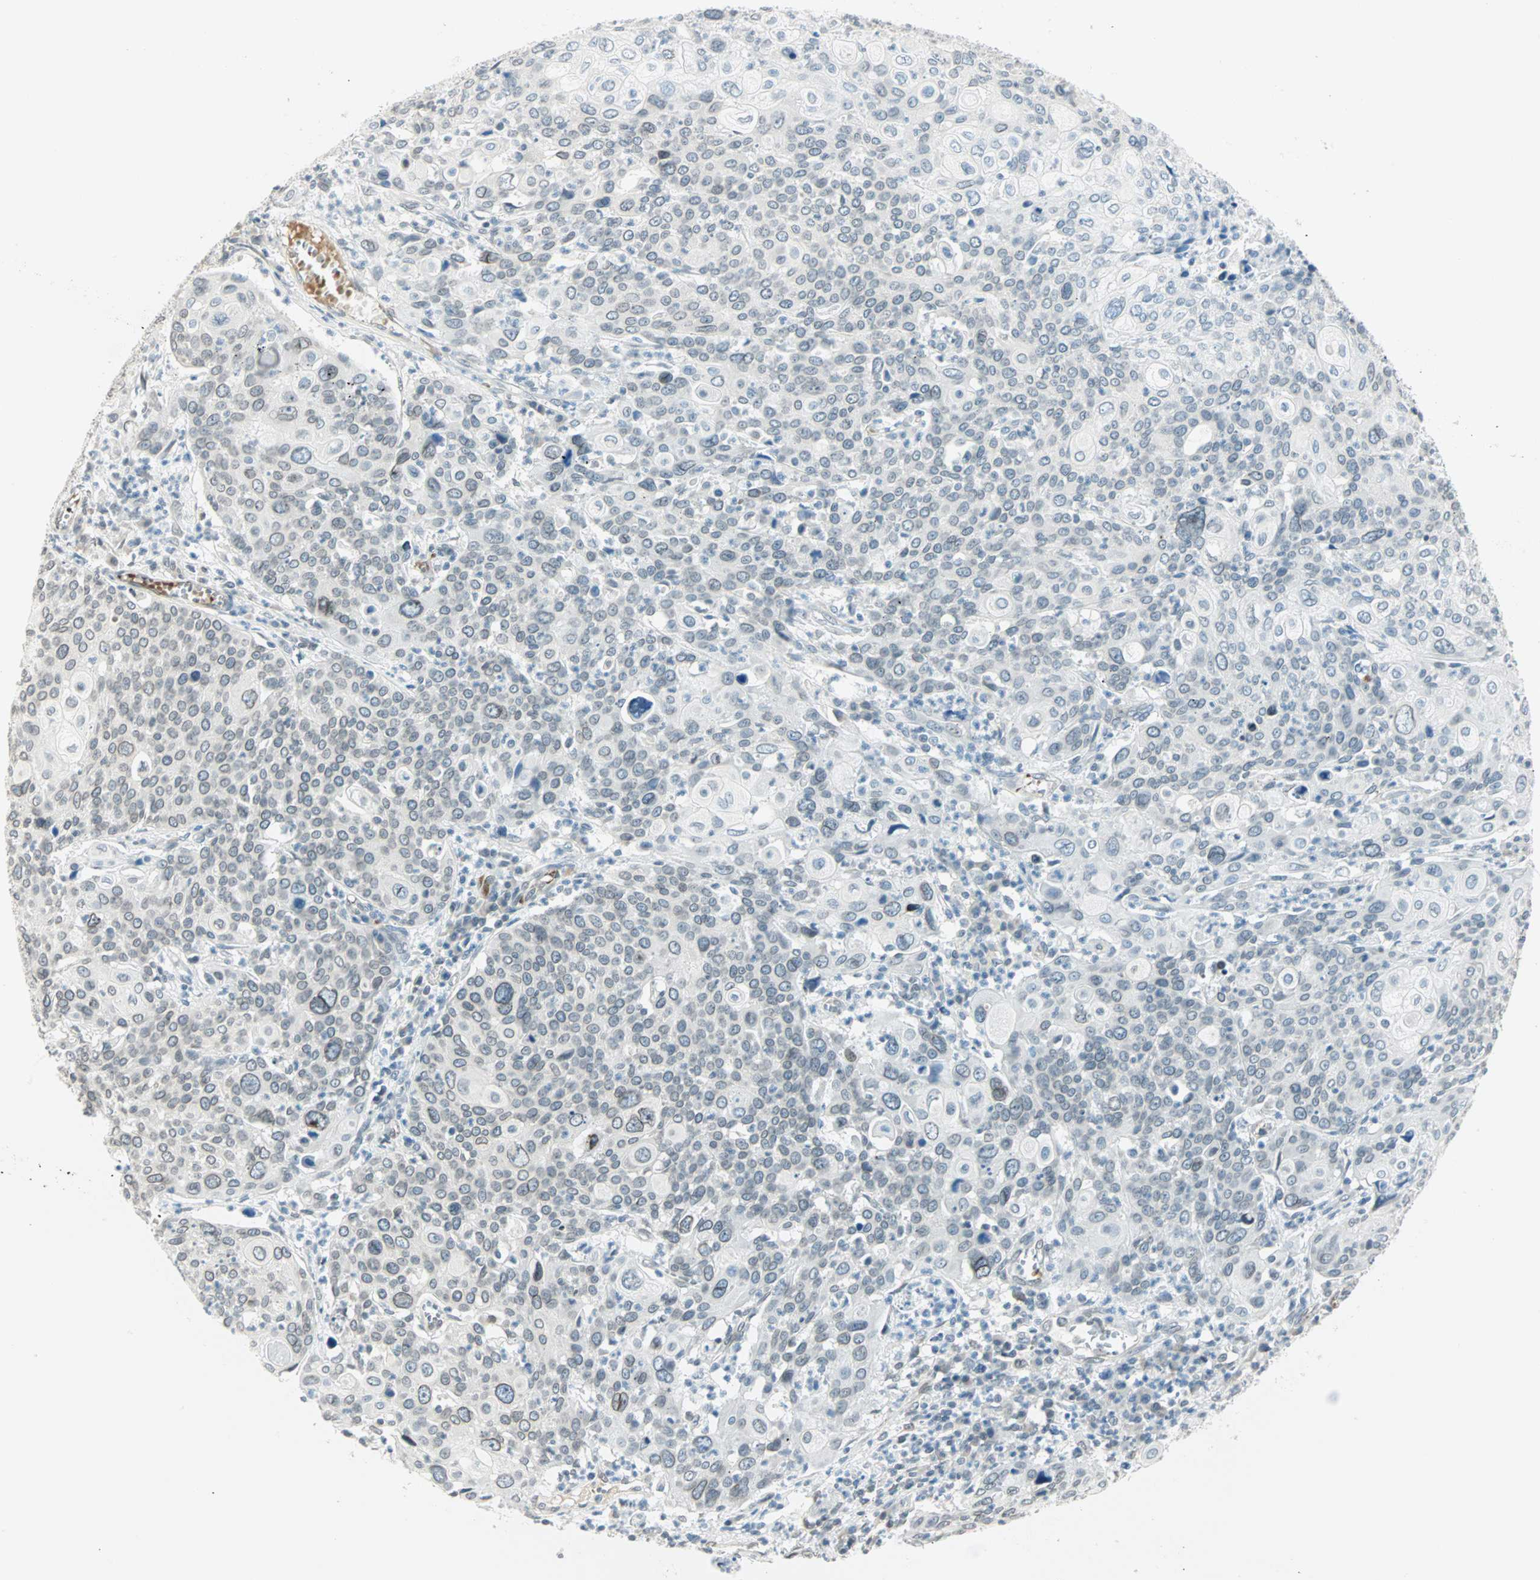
{"staining": {"intensity": "negative", "quantity": "none", "location": "none"}, "tissue": "cervical cancer", "cell_type": "Tumor cells", "image_type": "cancer", "snomed": [{"axis": "morphology", "description": "Squamous cell carcinoma, NOS"}, {"axis": "topography", "description": "Cervix"}], "caption": "Immunohistochemistry image of cervical cancer stained for a protein (brown), which demonstrates no expression in tumor cells.", "gene": "BCAN", "patient": {"sex": "female", "age": 40}}